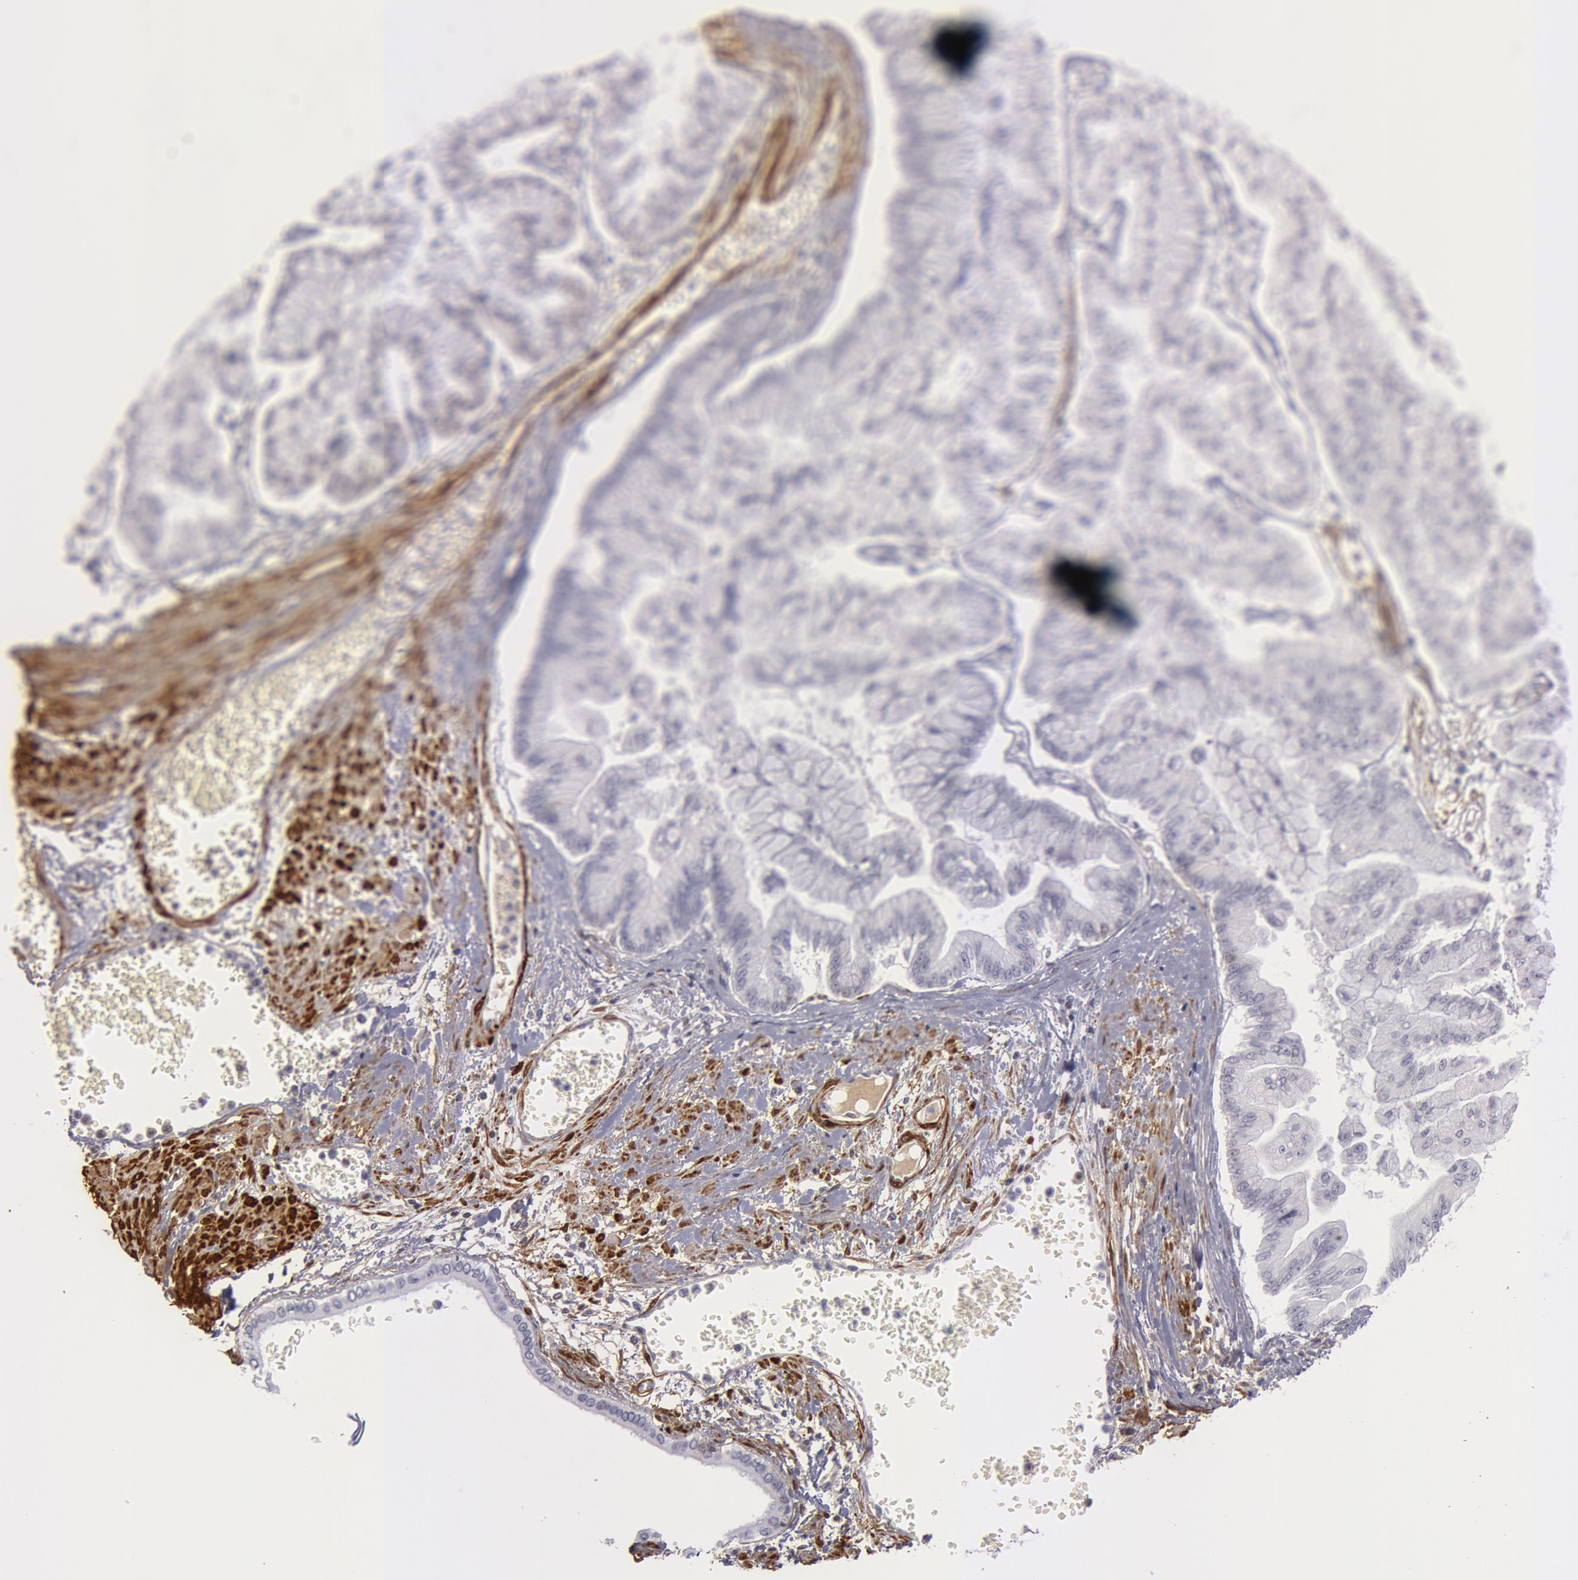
{"staining": {"intensity": "negative", "quantity": "none", "location": "none"}, "tissue": "liver cancer", "cell_type": "Tumor cells", "image_type": "cancer", "snomed": [{"axis": "morphology", "description": "Cholangiocarcinoma"}, {"axis": "topography", "description": "Liver"}], "caption": "Liver cholangiocarcinoma stained for a protein using immunohistochemistry displays no expression tumor cells.", "gene": "TAGLN", "patient": {"sex": "female", "age": 79}}